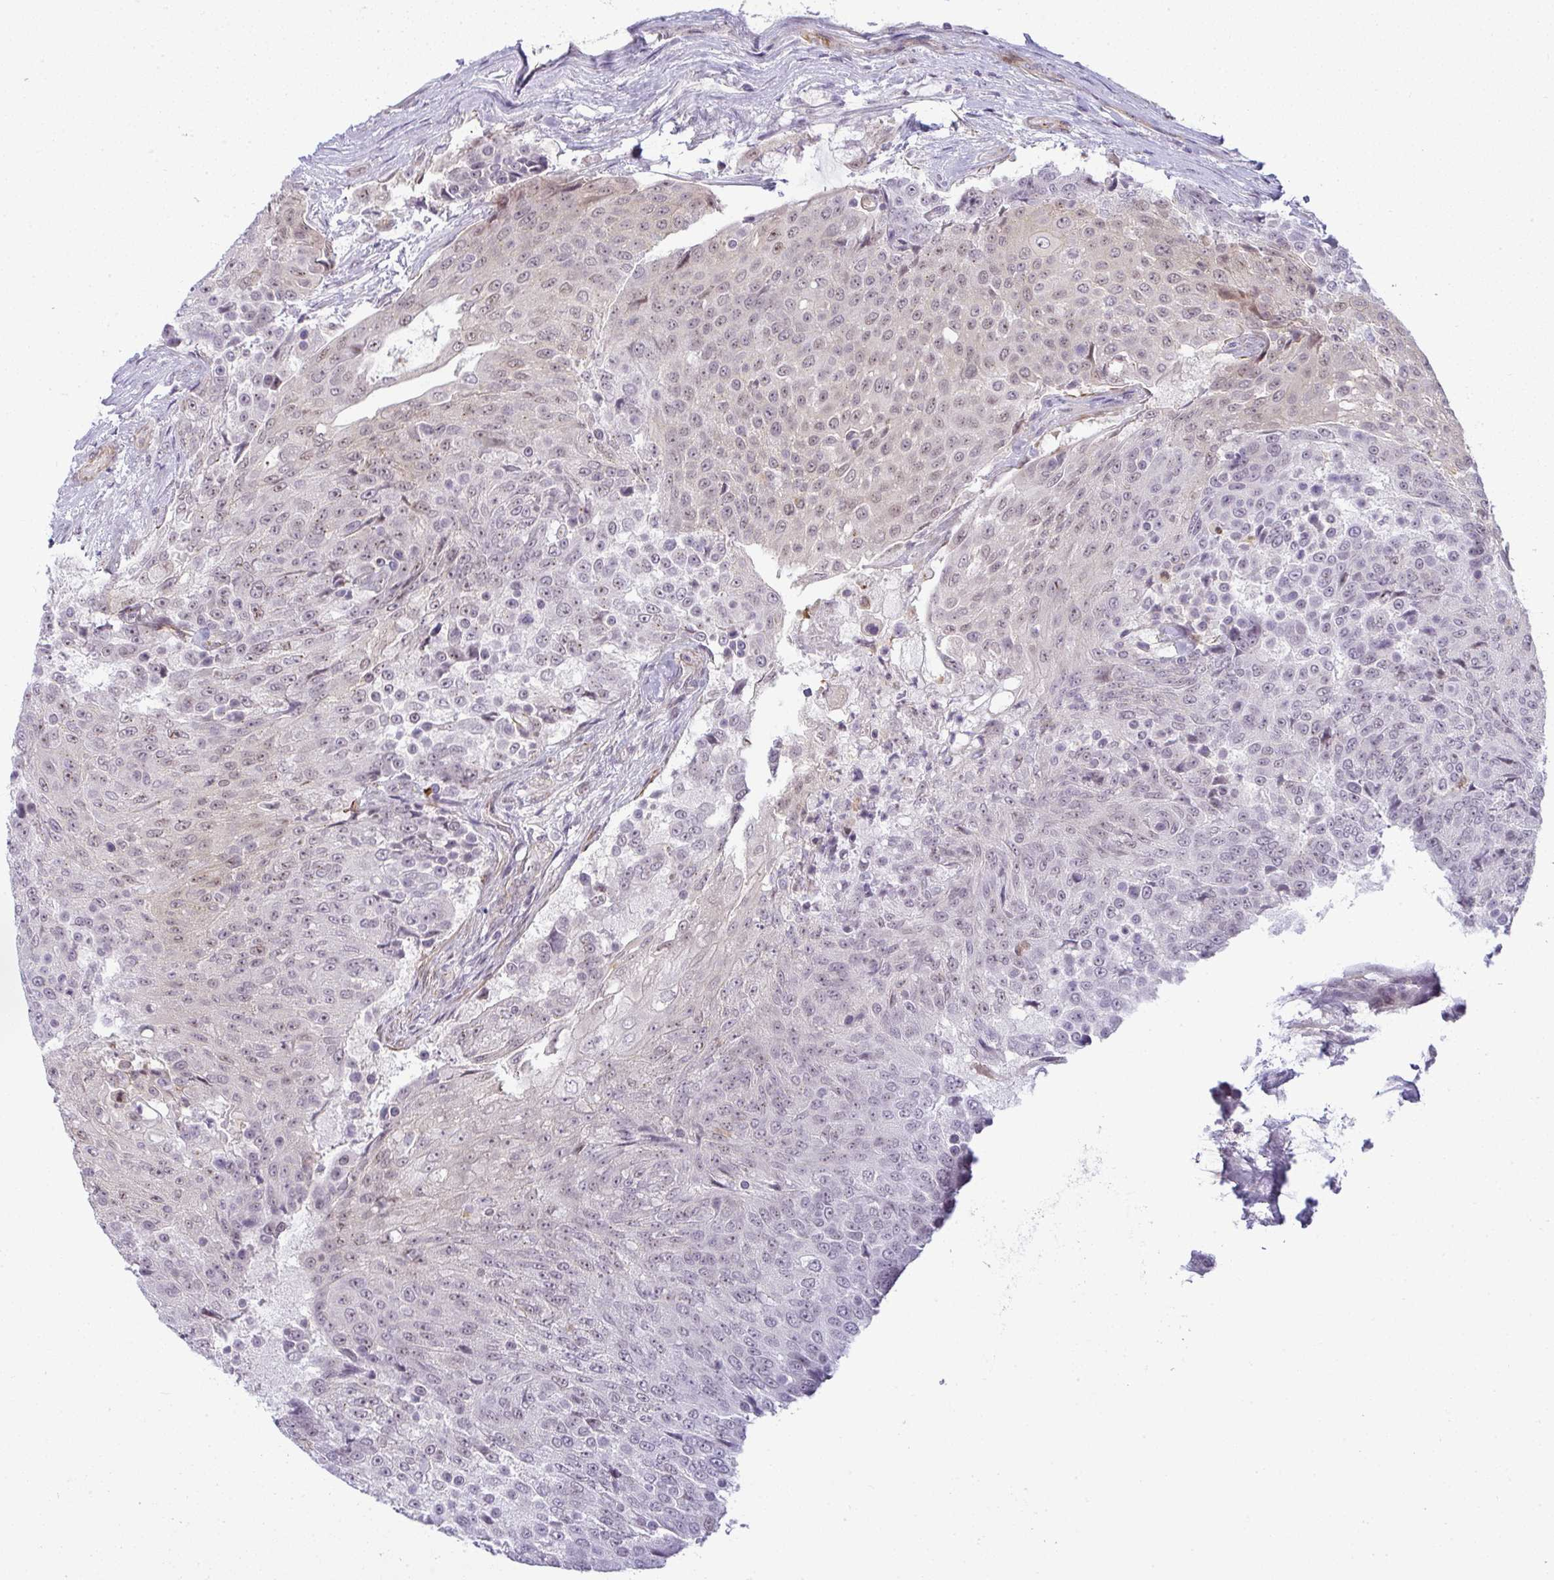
{"staining": {"intensity": "weak", "quantity": "25%-75%", "location": "nuclear"}, "tissue": "urothelial cancer", "cell_type": "Tumor cells", "image_type": "cancer", "snomed": [{"axis": "morphology", "description": "Urothelial carcinoma, High grade"}, {"axis": "topography", "description": "Urinary bladder"}], "caption": "High-magnification brightfield microscopy of high-grade urothelial carcinoma stained with DAB (brown) and counterstained with hematoxylin (blue). tumor cells exhibit weak nuclear positivity is seen in approximately25%-75% of cells. Nuclei are stained in blue.", "gene": "DZIP1", "patient": {"sex": "female", "age": 63}}